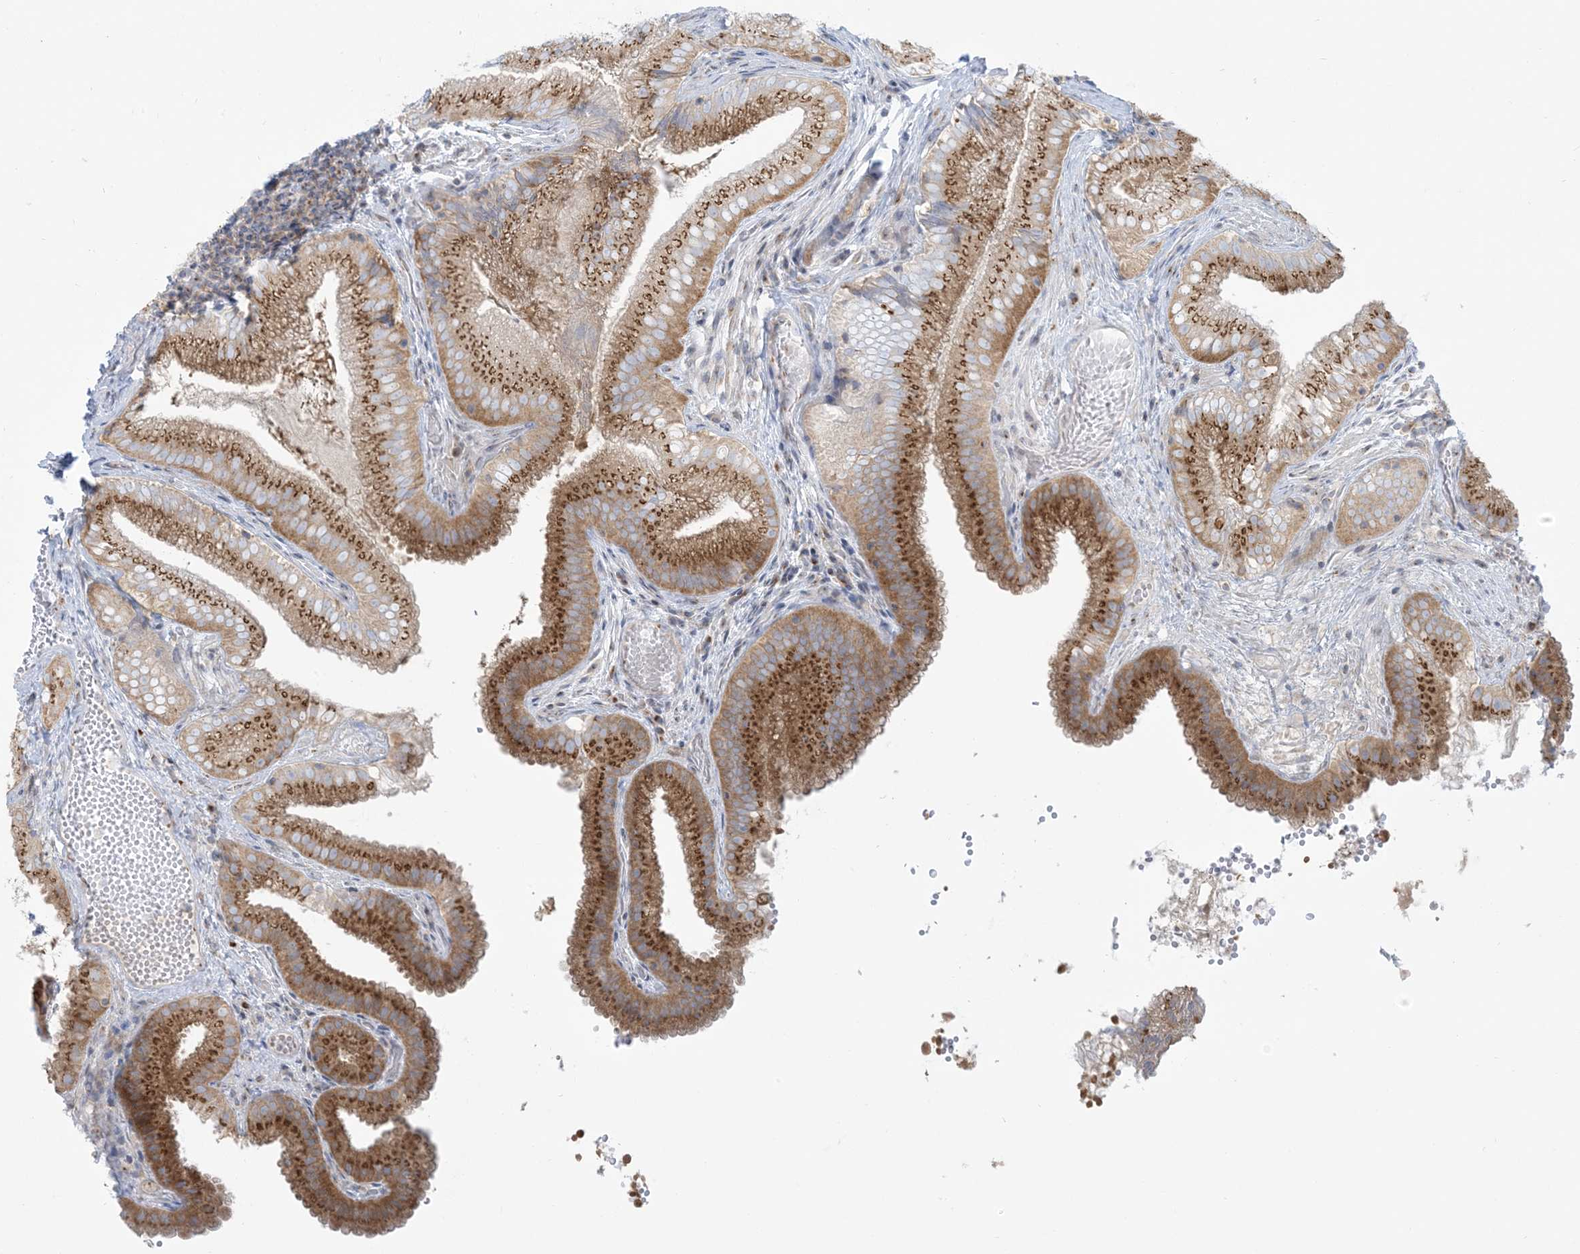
{"staining": {"intensity": "strong", "quantity": ">75%", "location": "cytoplasmic/membranous"}, "tissue": "gallbladder", "cell_type": "Glandular cells", "image_type": "normal", "snomed": [{"axis": "morphology", "description": "Normal tissue, NOS"}, {"axis": "topography", "description": "Gallbladder"}], "caption": "A brown stain highlights strong cytoplasmic/membranous positivity of a protein in glandular cells of unremarkable human gallbladder. (Brightfield microscopy of DAB IHC at high magnification).", "gene": "AFTPH", "patient": {"sex": "female", "age": 30}}